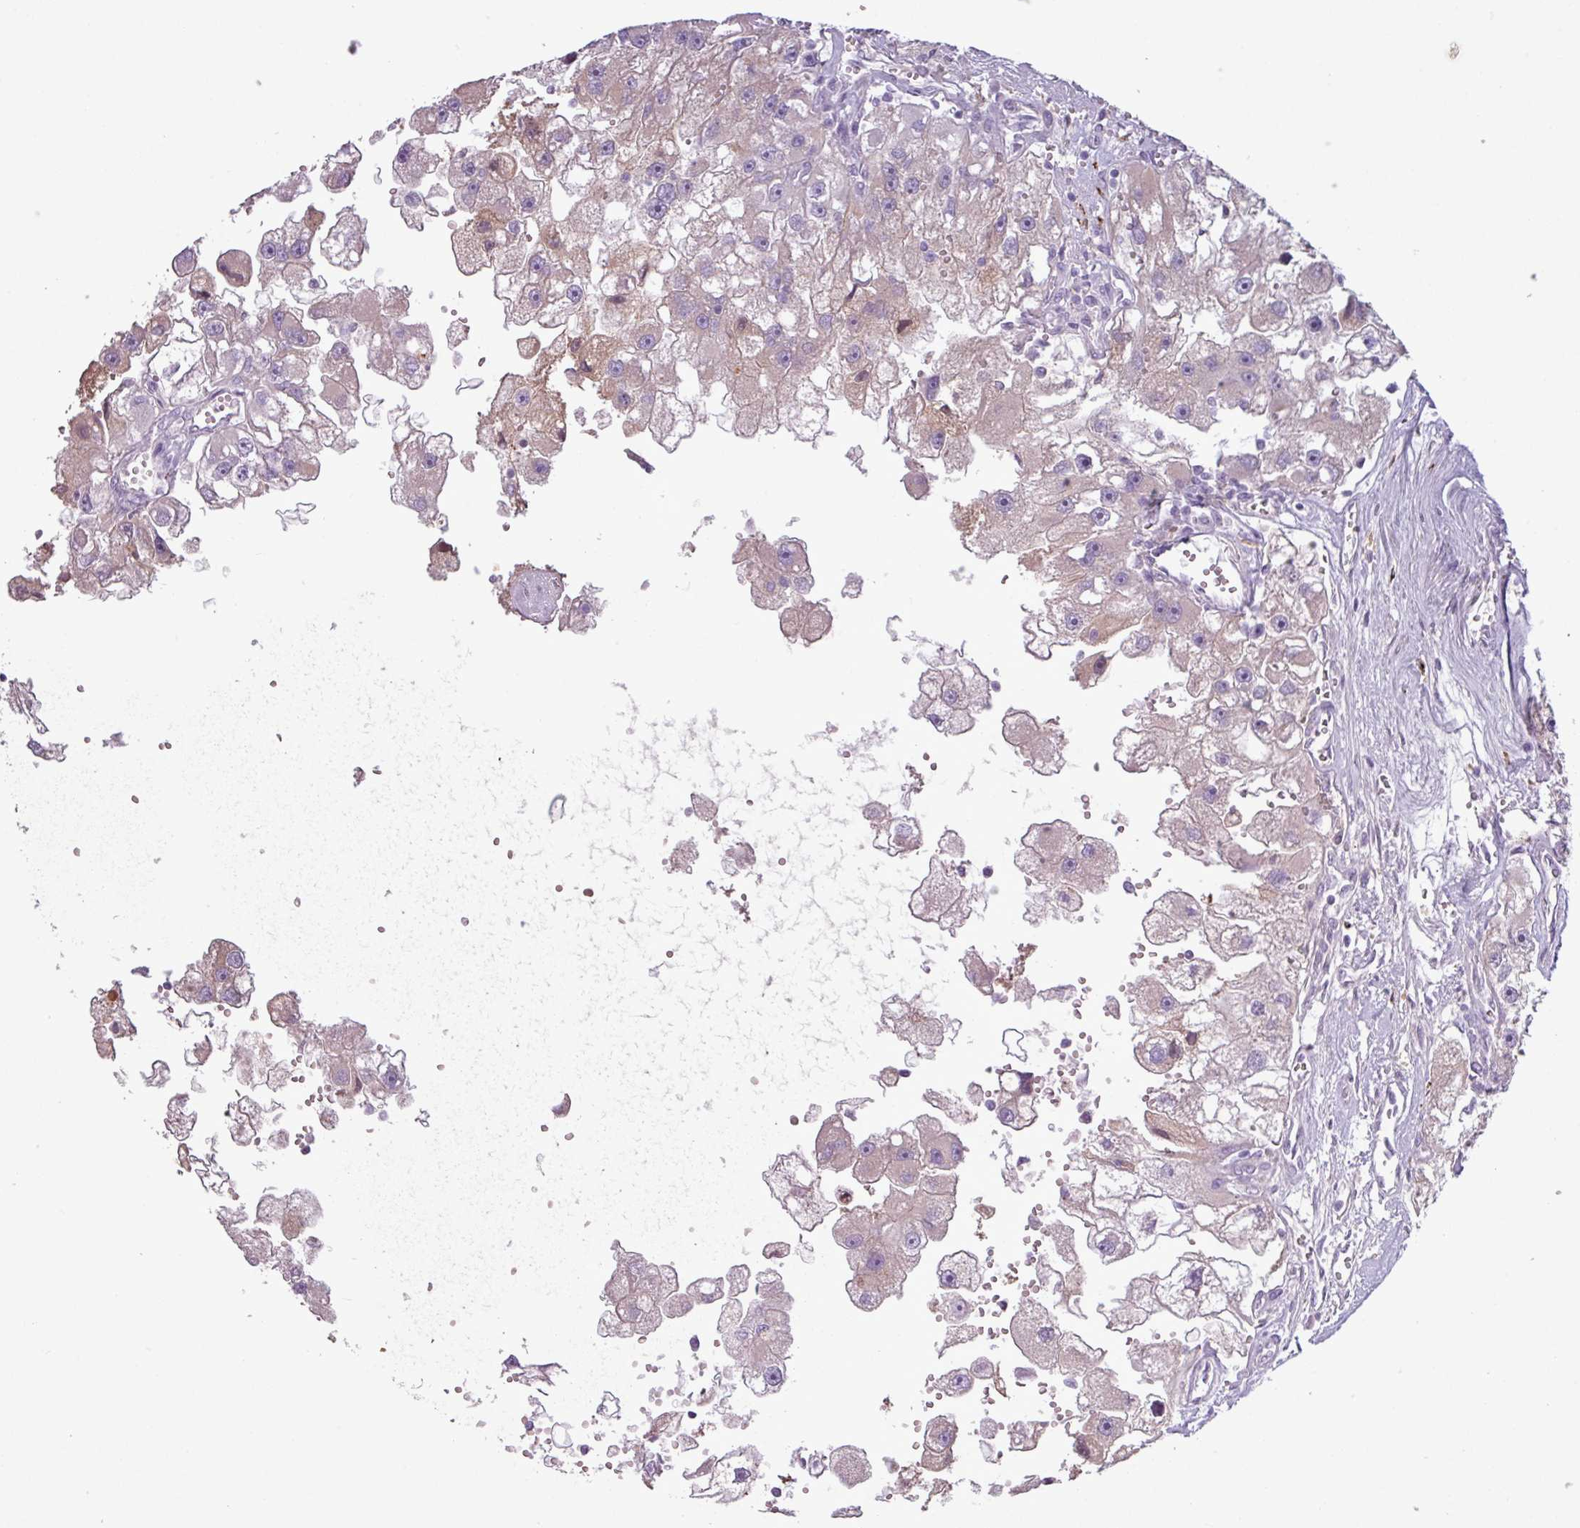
{"staining": {"intensity": "negative", "quantity": "none", "location": "none"}, "tissue": "renal cancer", "cell_type": "Tumor cells", "image_type": "cancer", "snomed": [{"axis": "morphology", "description": "Adenocarcinoma, NOS"}, {"axis": "topography", "description": "Kidney"}], "caption": "Tumor cells show no significant expression in renal cancer.", "gene": "C4B", "patient": {"sex": "male", "age": 63}}